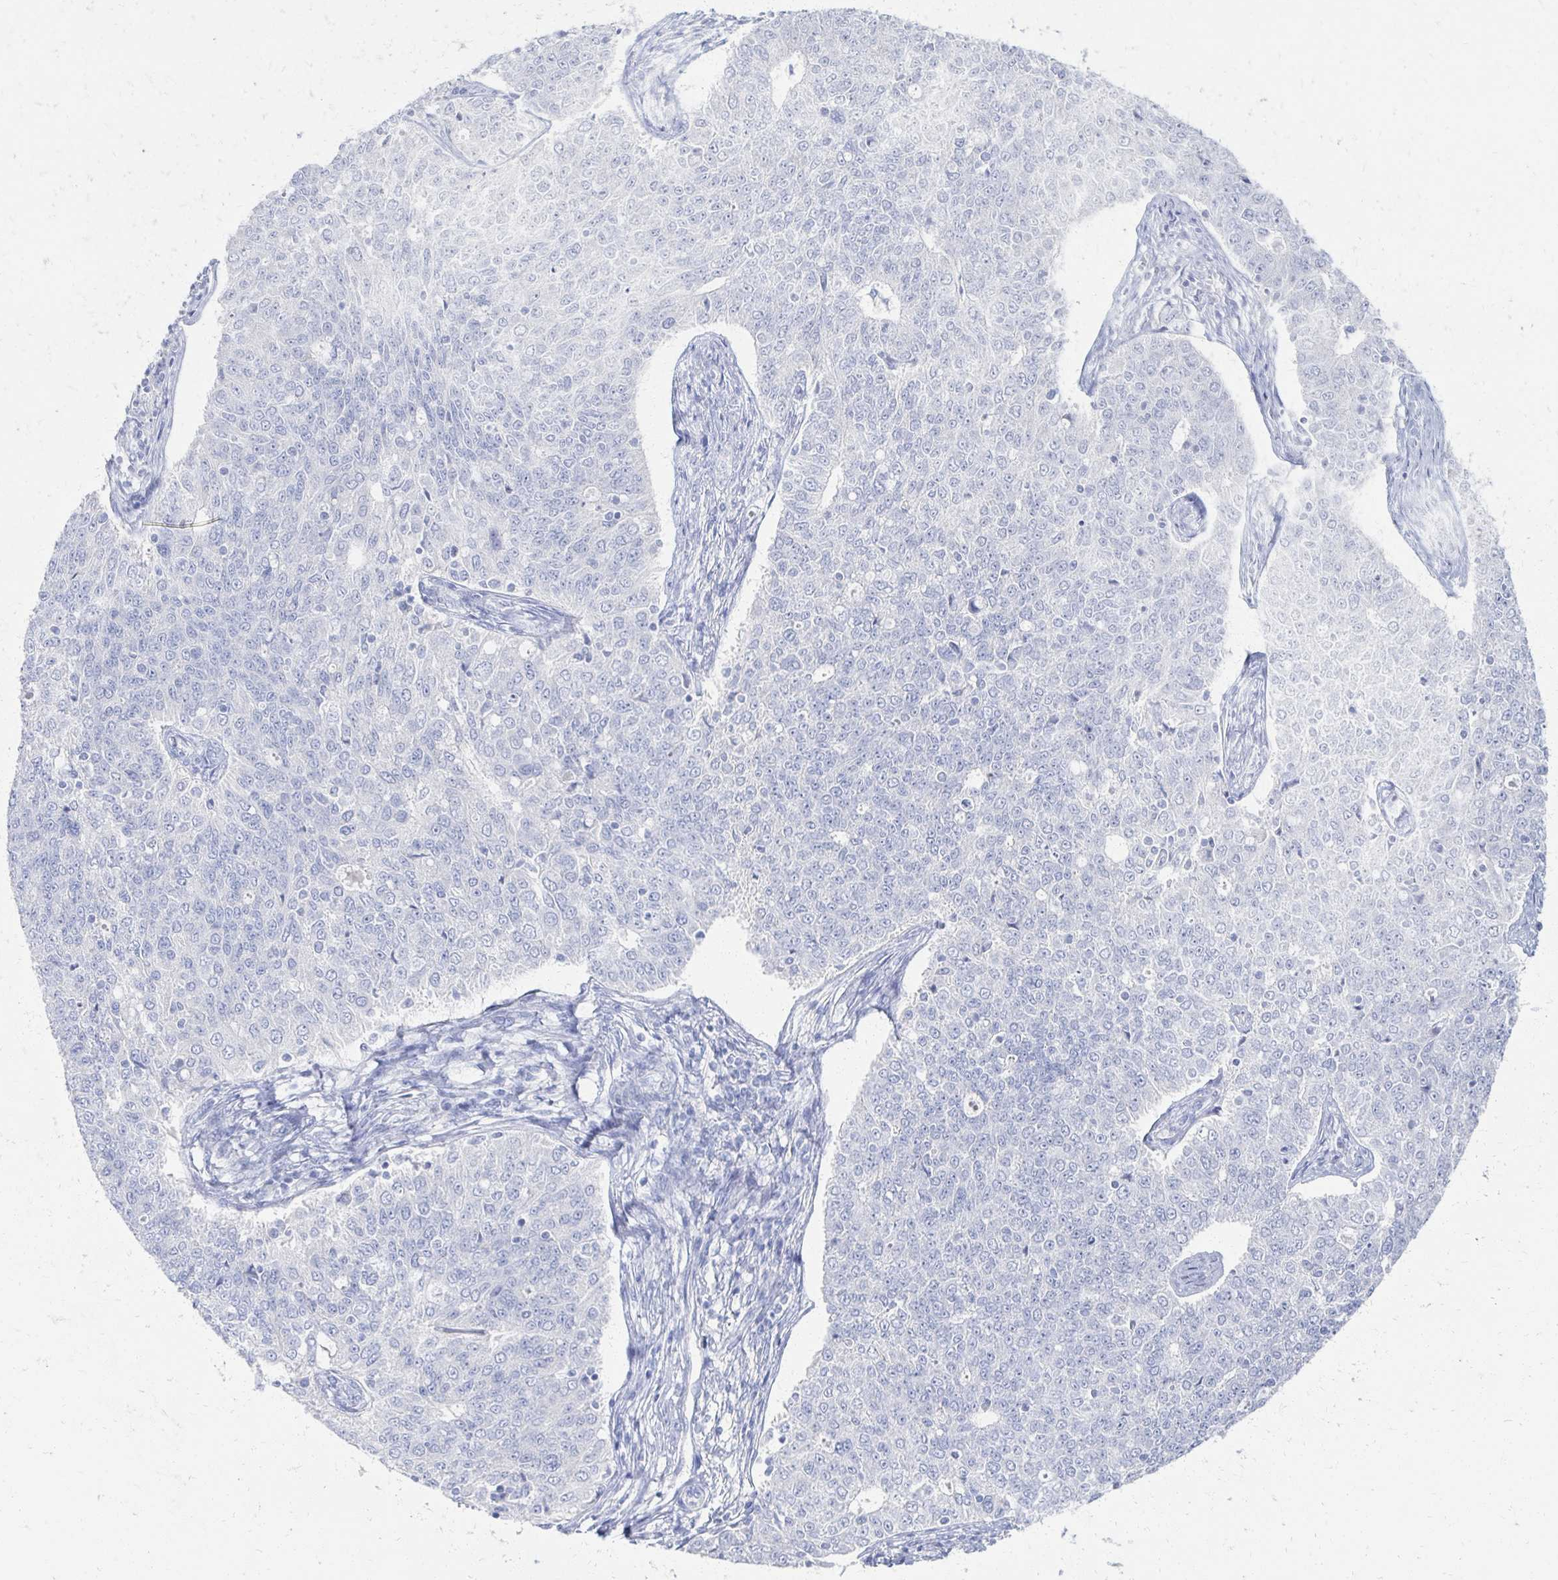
{"staining": {"intensity": "negative", "quantity": "none", "location": "none"}, "tissue": "endometrial cancer", "cell_type": "Tumor cells", "image_type": "cancer", "snomed": [{"axis": "morphology", "description": "Adenocarcinoma, NOS"}, {"axis": "topography", "description": "Endometrium"}], "caption": "The image exhibits no staining of tumor cells in endometrial cancer (adenocarcinoma). (DAB immunohistochemistry with hematoxylin counter stain).", "gene": "PRR20A", "patient": {"sex": "female", "age": 43}}